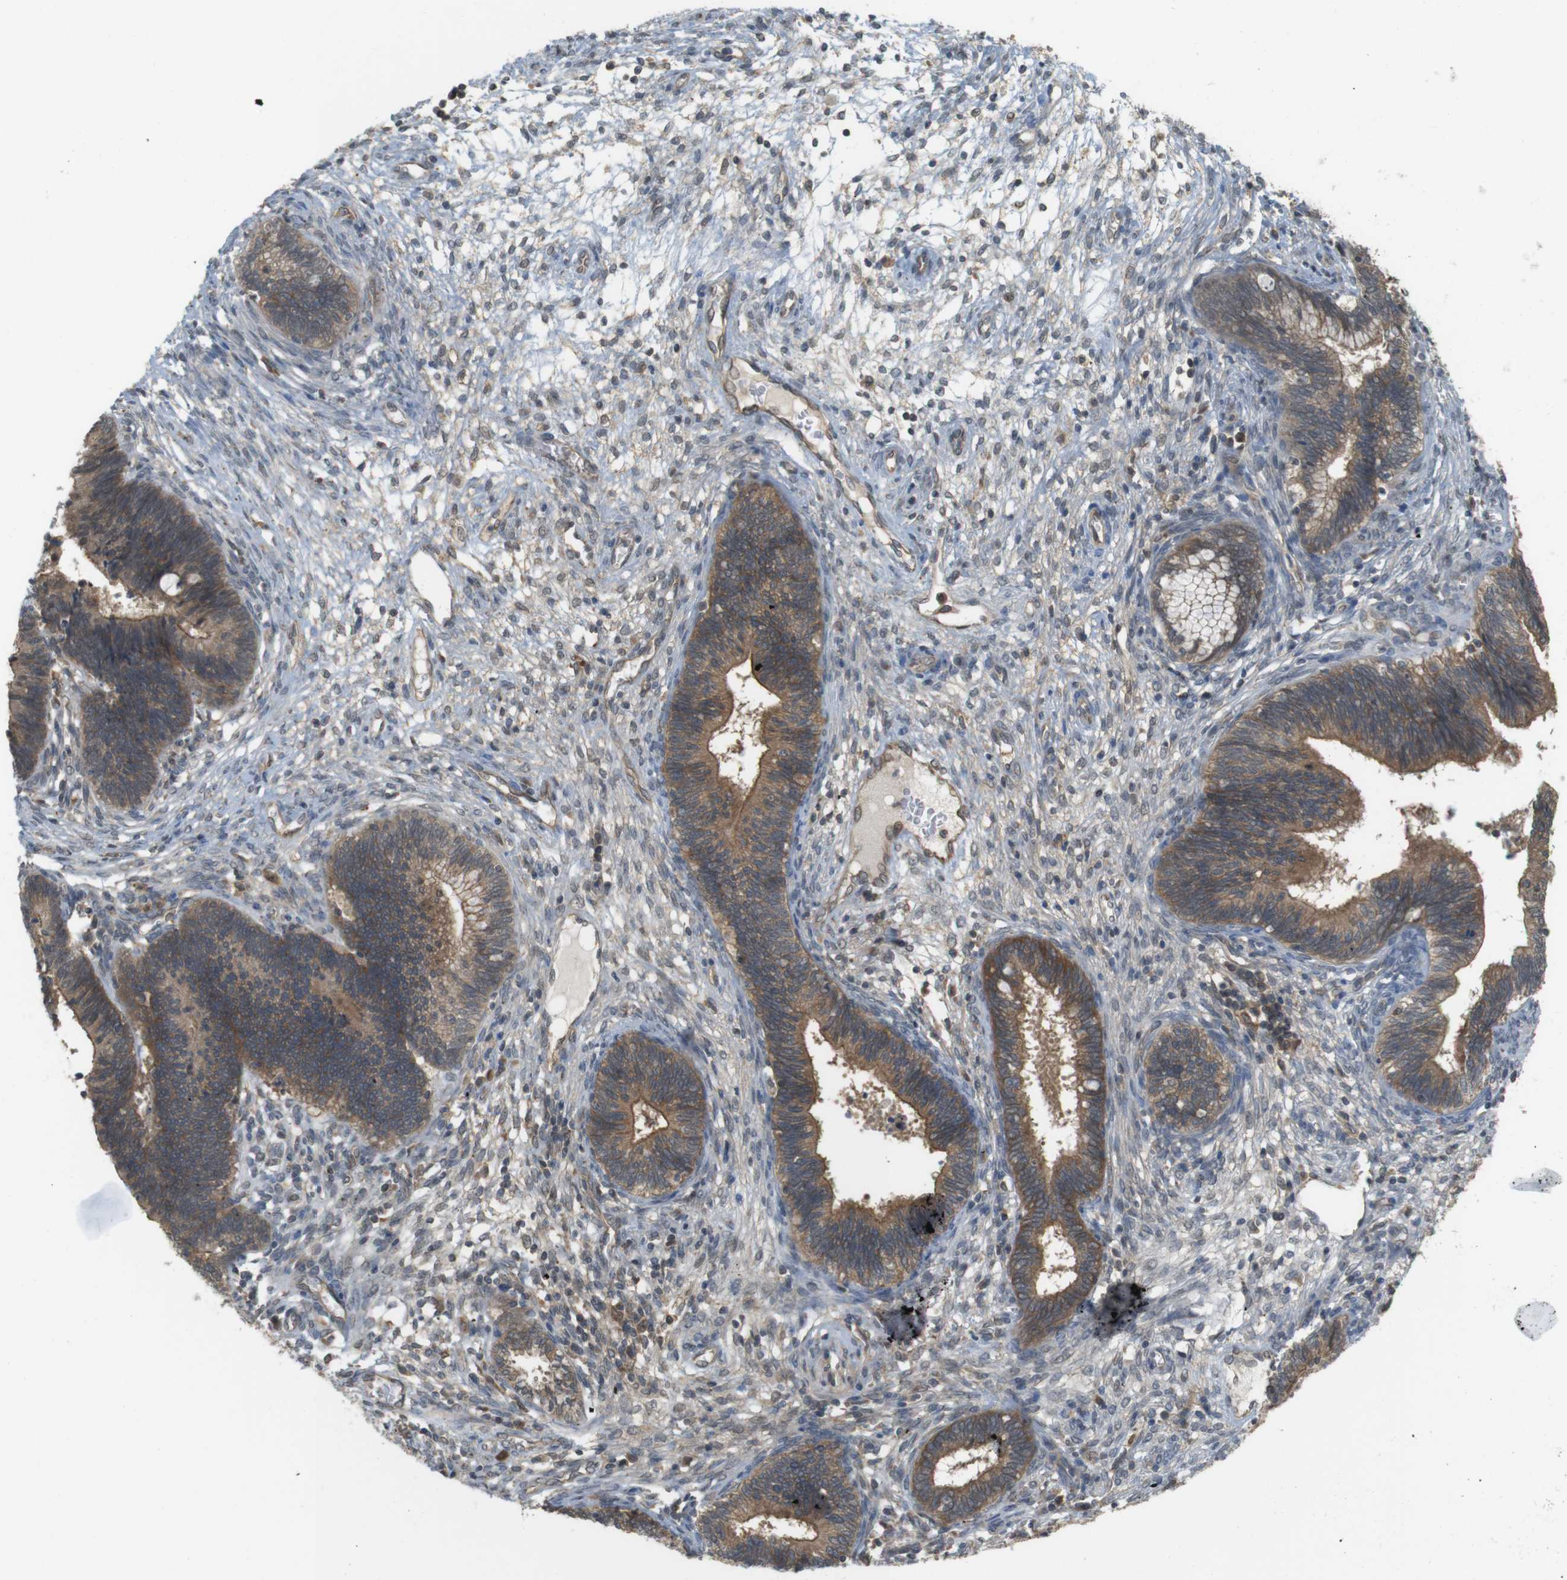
{"staining": {"intensity": "moderate", "quantity": ">75%", "location": "cytoplasmic/membranous"}, "tissue": "cervical cancer", "cell_type": "Tumor cells", "image_type": "cancer", "snomed": [{"axis": "morphology", "description": "Adenocarcinoma, NOS"}, {"axis": "topography", "description": "Cervix"}], "caption": "Immunohistochemical staining of cervical adenocarcinoma shows moderate cytoplasmic/membranous protein staining in approximately >75% of tumor cells. Using DAB (brown) and hematoxylin (blue) stains, captured at high magnification using brightfield microscopy.", "gene": "RNF130", "patient": {"sex": "female", "age": 44}}